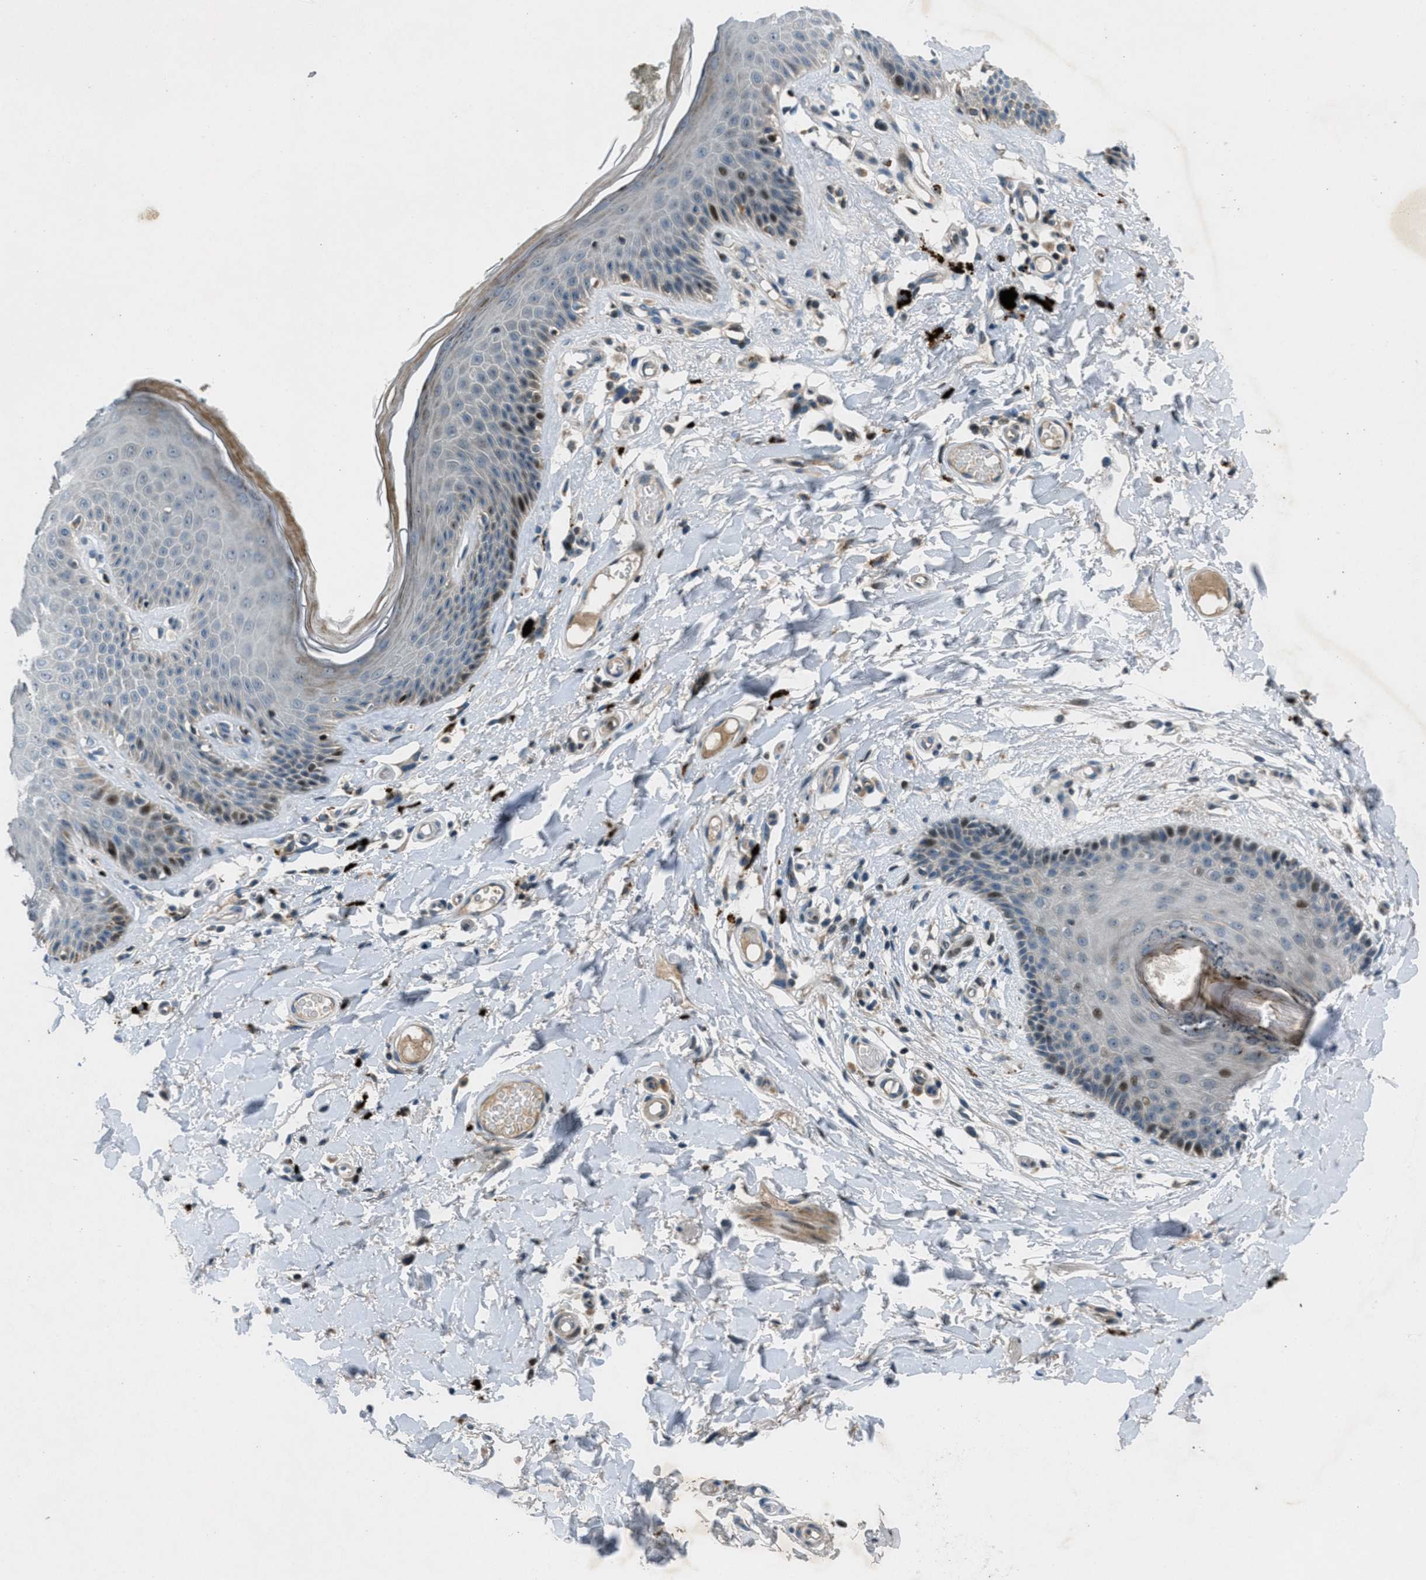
{"staining": {"intensity": "strong", "quantity": "<25%", "location": "cytoplasmic/membranous,nuclear"}, "tissue": "skin", "cell_type": "Epidermal cells", "image_type": "normal", "snomed": [{"axis": "morphology", "description": "Normal tissue, NOS"}, {"axis": "topography", "description": "Vulva"}], "caption": "Protein expression analysis of unremarkable skin reveals strong cytoplasmic/membranous,nuclear expression in approximately <25% of epidermal cells.", "gene": "CLEC2D", "patient": {"sex": "female", "age": 73}}